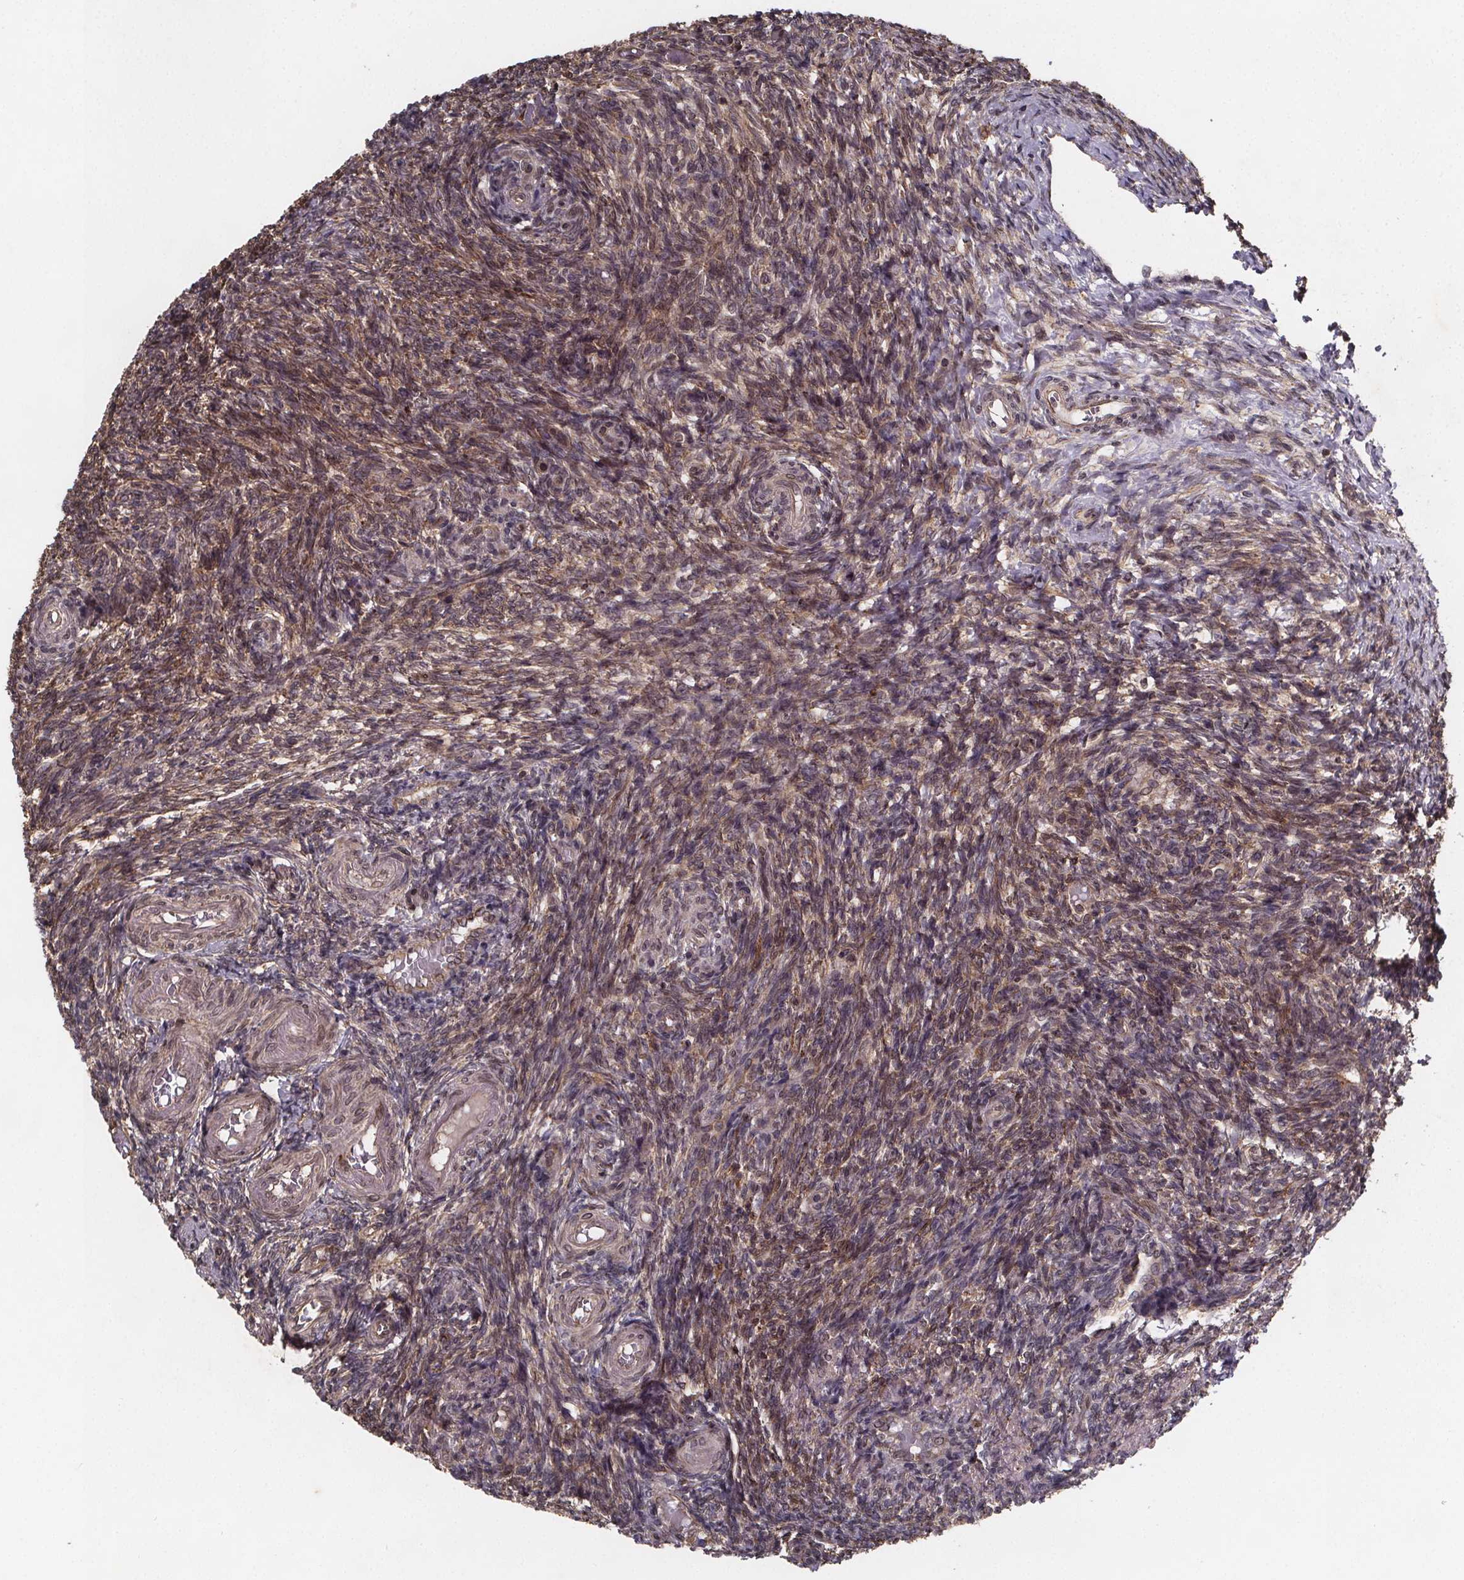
{"staining": {"intensity": "strong", "quantity": ">75%", "location": "cytoplasmic/membranous"}, "tissue": "ovary", "cell_type": "Follicle cells", "image_type": "normal", "snomed": [{"axis": "morphology", "description": "Normal tissue, NOS"}, {"axis": "topography", "description": "Ovary"}], "caption": "Immunohistochemical staining of benign human ovary reveals strong cytoplasmic/membranous protein staining in about >75% of follicle cells.", "gene": "PIERCE2", "patient": {"sex": "female", "age": 39}}